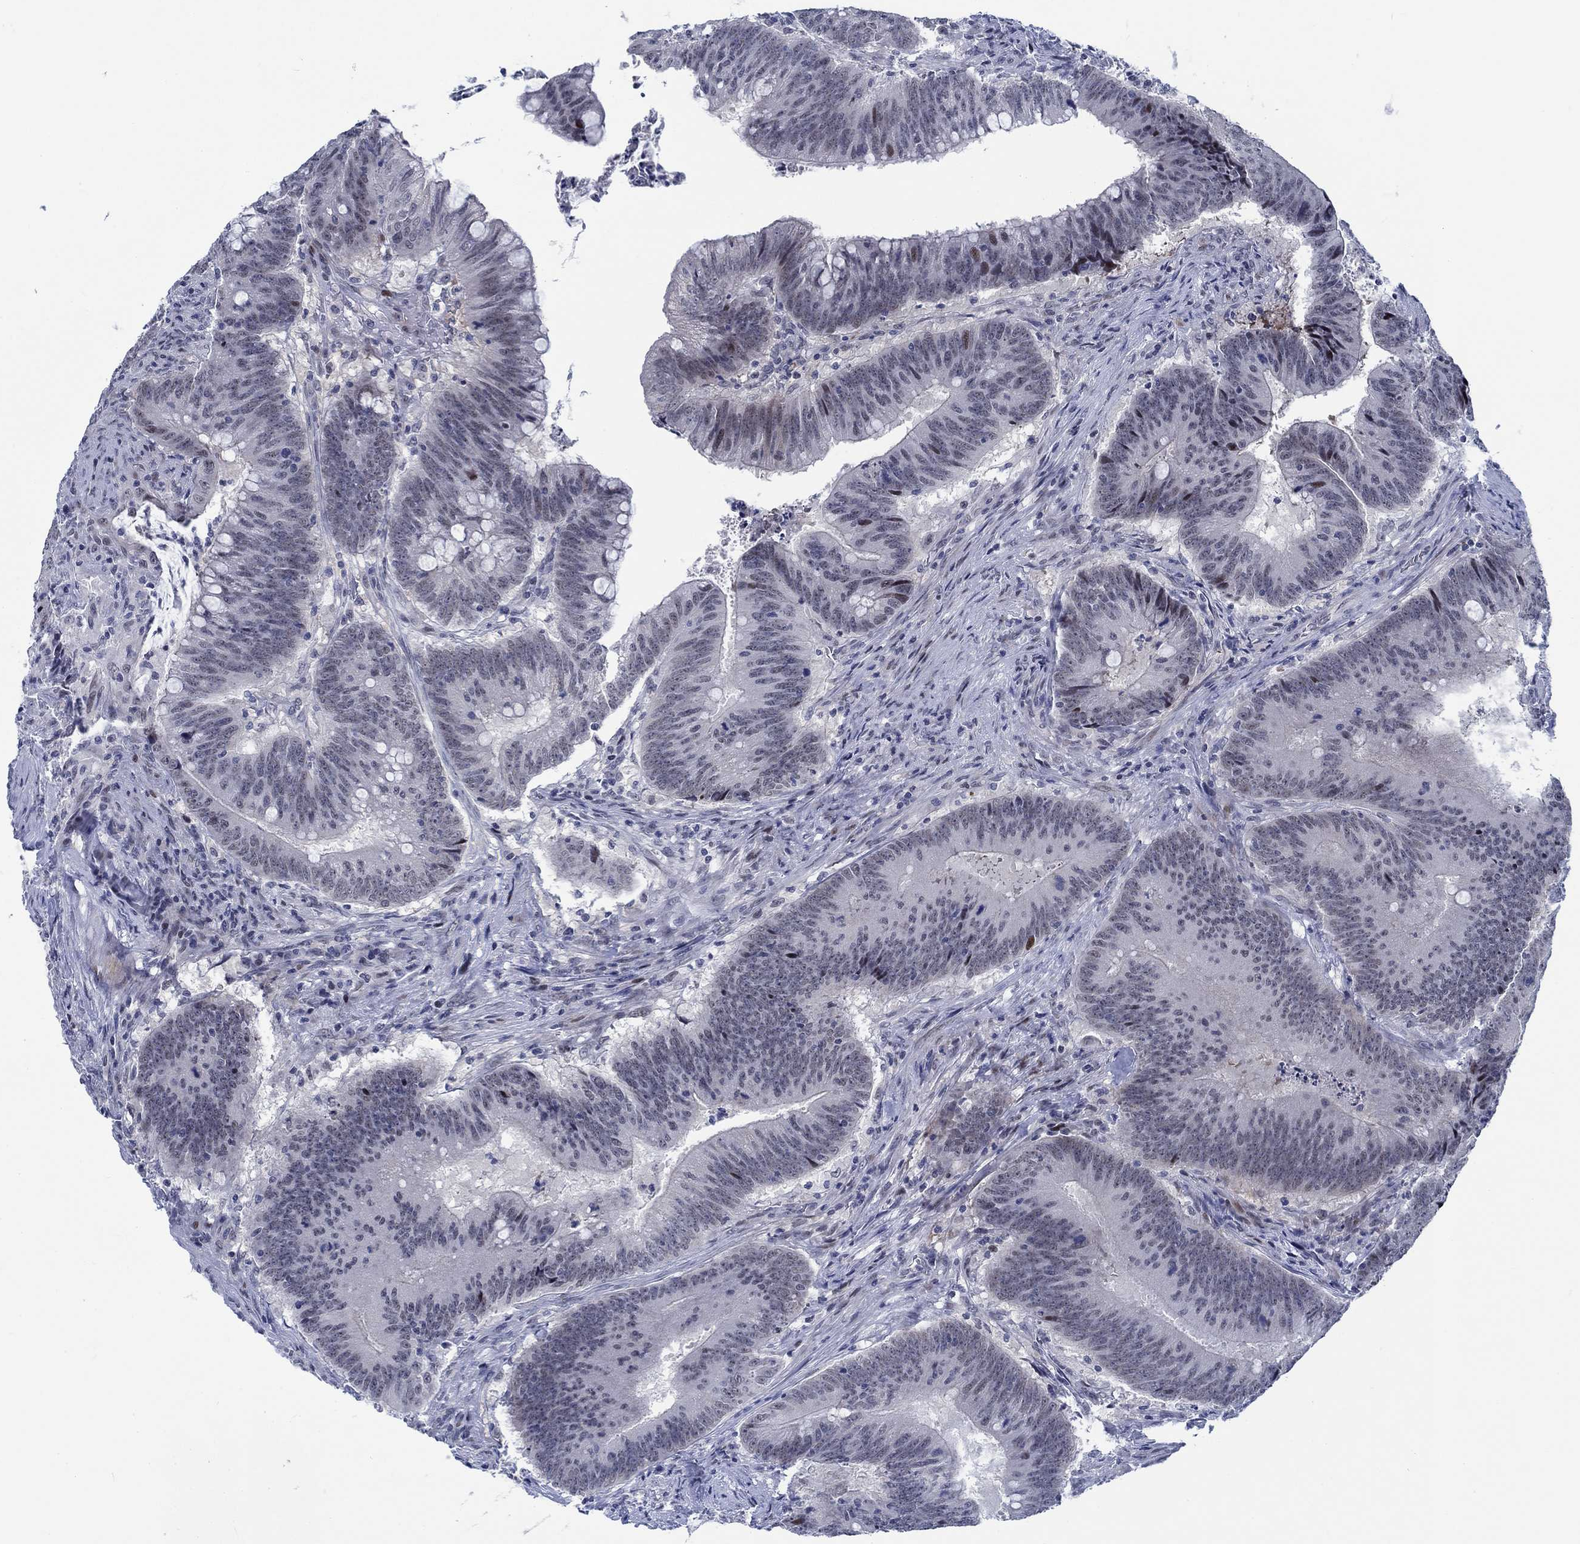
{"staining": {"intensity": "moderate", "quantity": "<25%", "location": "cytoplasmic/membranous,nuclear"}, "tissue": "colorectal cancer", "cell_type": "Tumor cells", "image_type": "cancer", "snomed": [{"axis": "morphology", "description": "Adenocarcinoma, NOS"}, {"axis": "topography", "description": "Colon"}], "caption": "Immunohistochemical staining of human colorectal adenocarcinoma exhibits low levels of moderate cytoplasmic/membranous and nuclear positivity in approximately <25% of tumor cells.", "gene": "NEU3", "patient": {"sex": "female", "age": 87}}